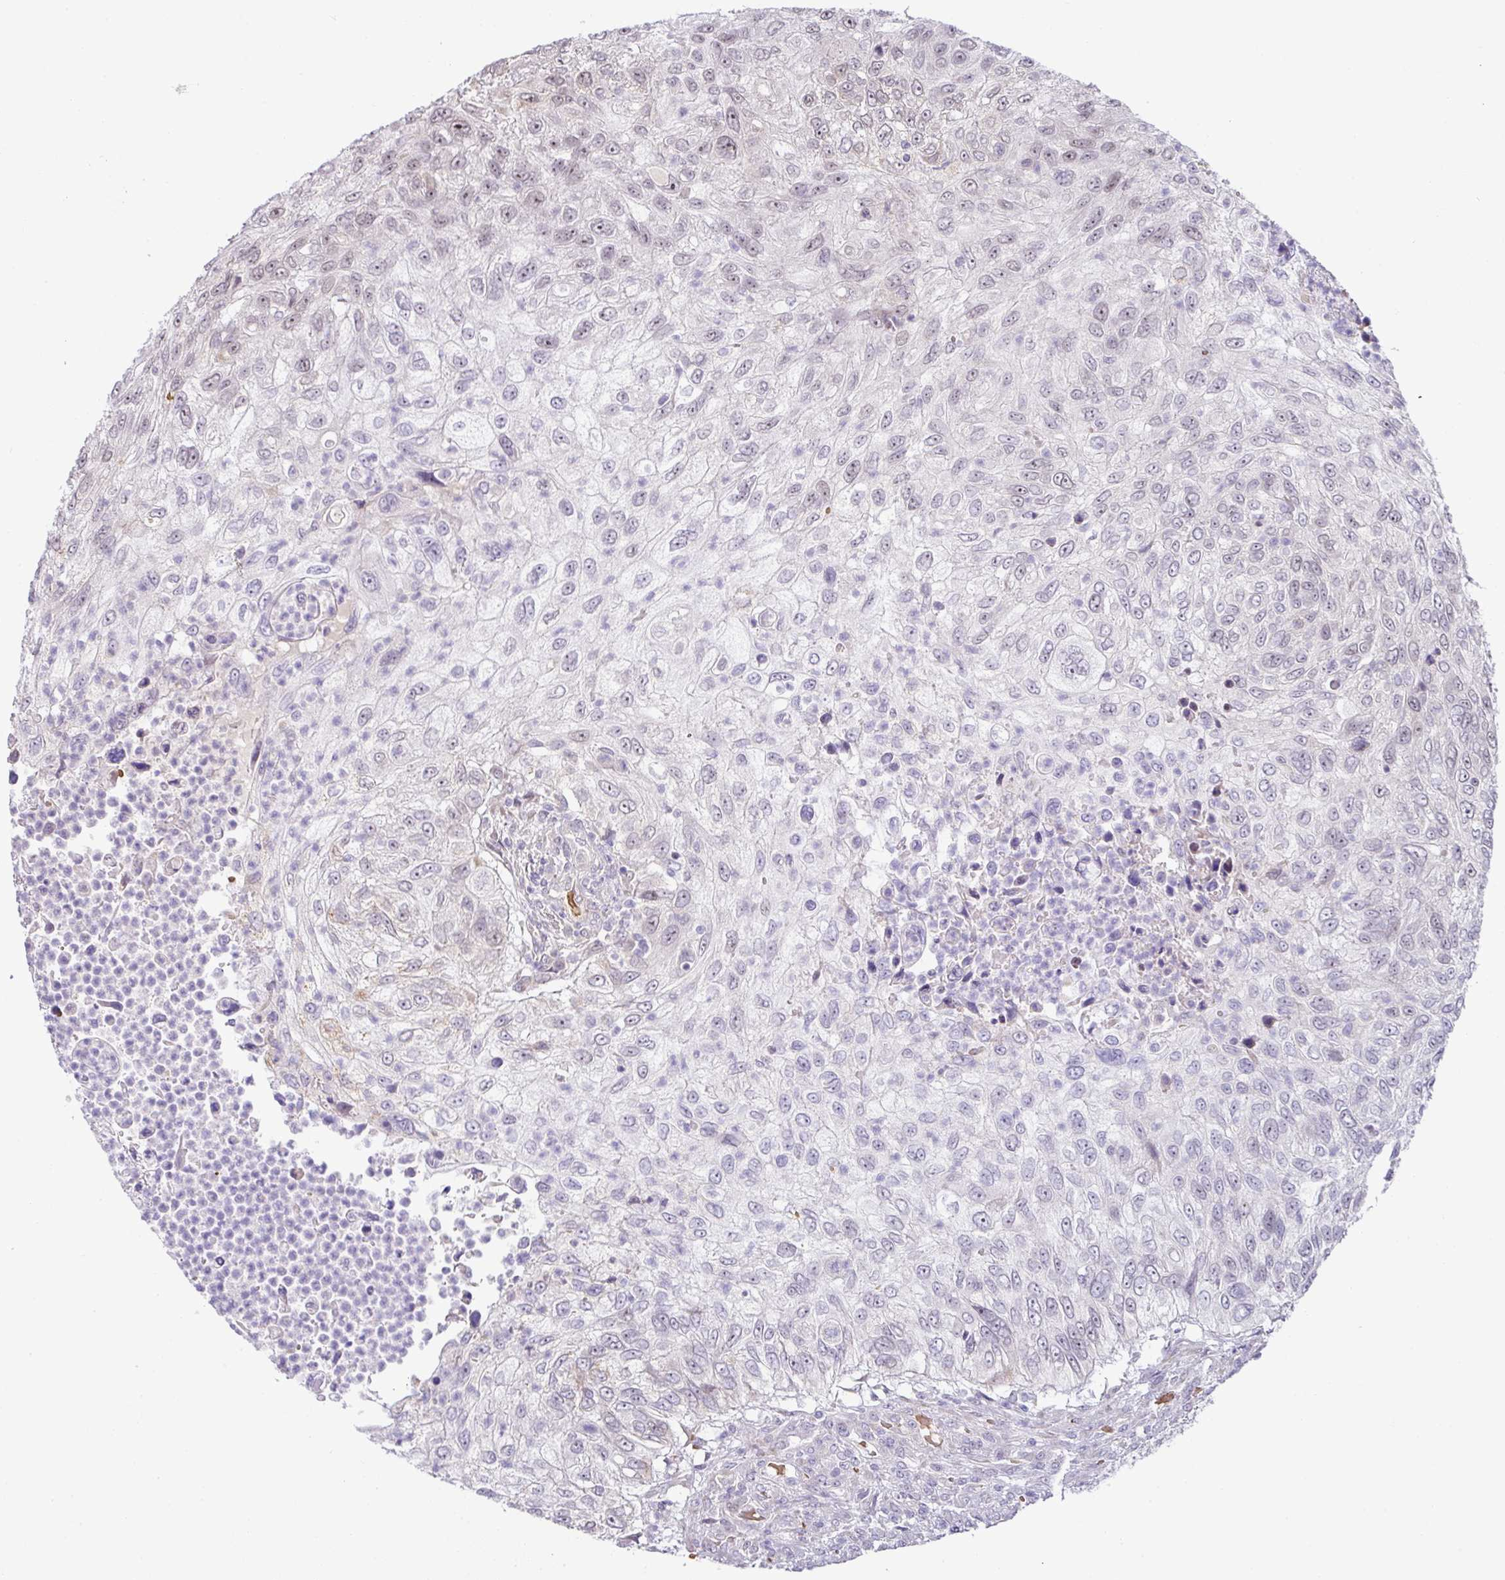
{"staining": {"intensity": "negative", "quantity": "none", "location": "none"}, "tissue": "urothelial cancer", "cell_type": "Tumor cells", "image_type": "cancer", "snomed": [{"axis": "morphology", "description": "Urothelial carcinoma, High grade"}, {"axis": "topography", "description": "Urinary bladder"}], "caption": "Immunohistochemical staining of urothelial cancer shows no significant staining in tumor cells.", "gene": "PARP2", "patient": {"sex": "female", "age": 60}}